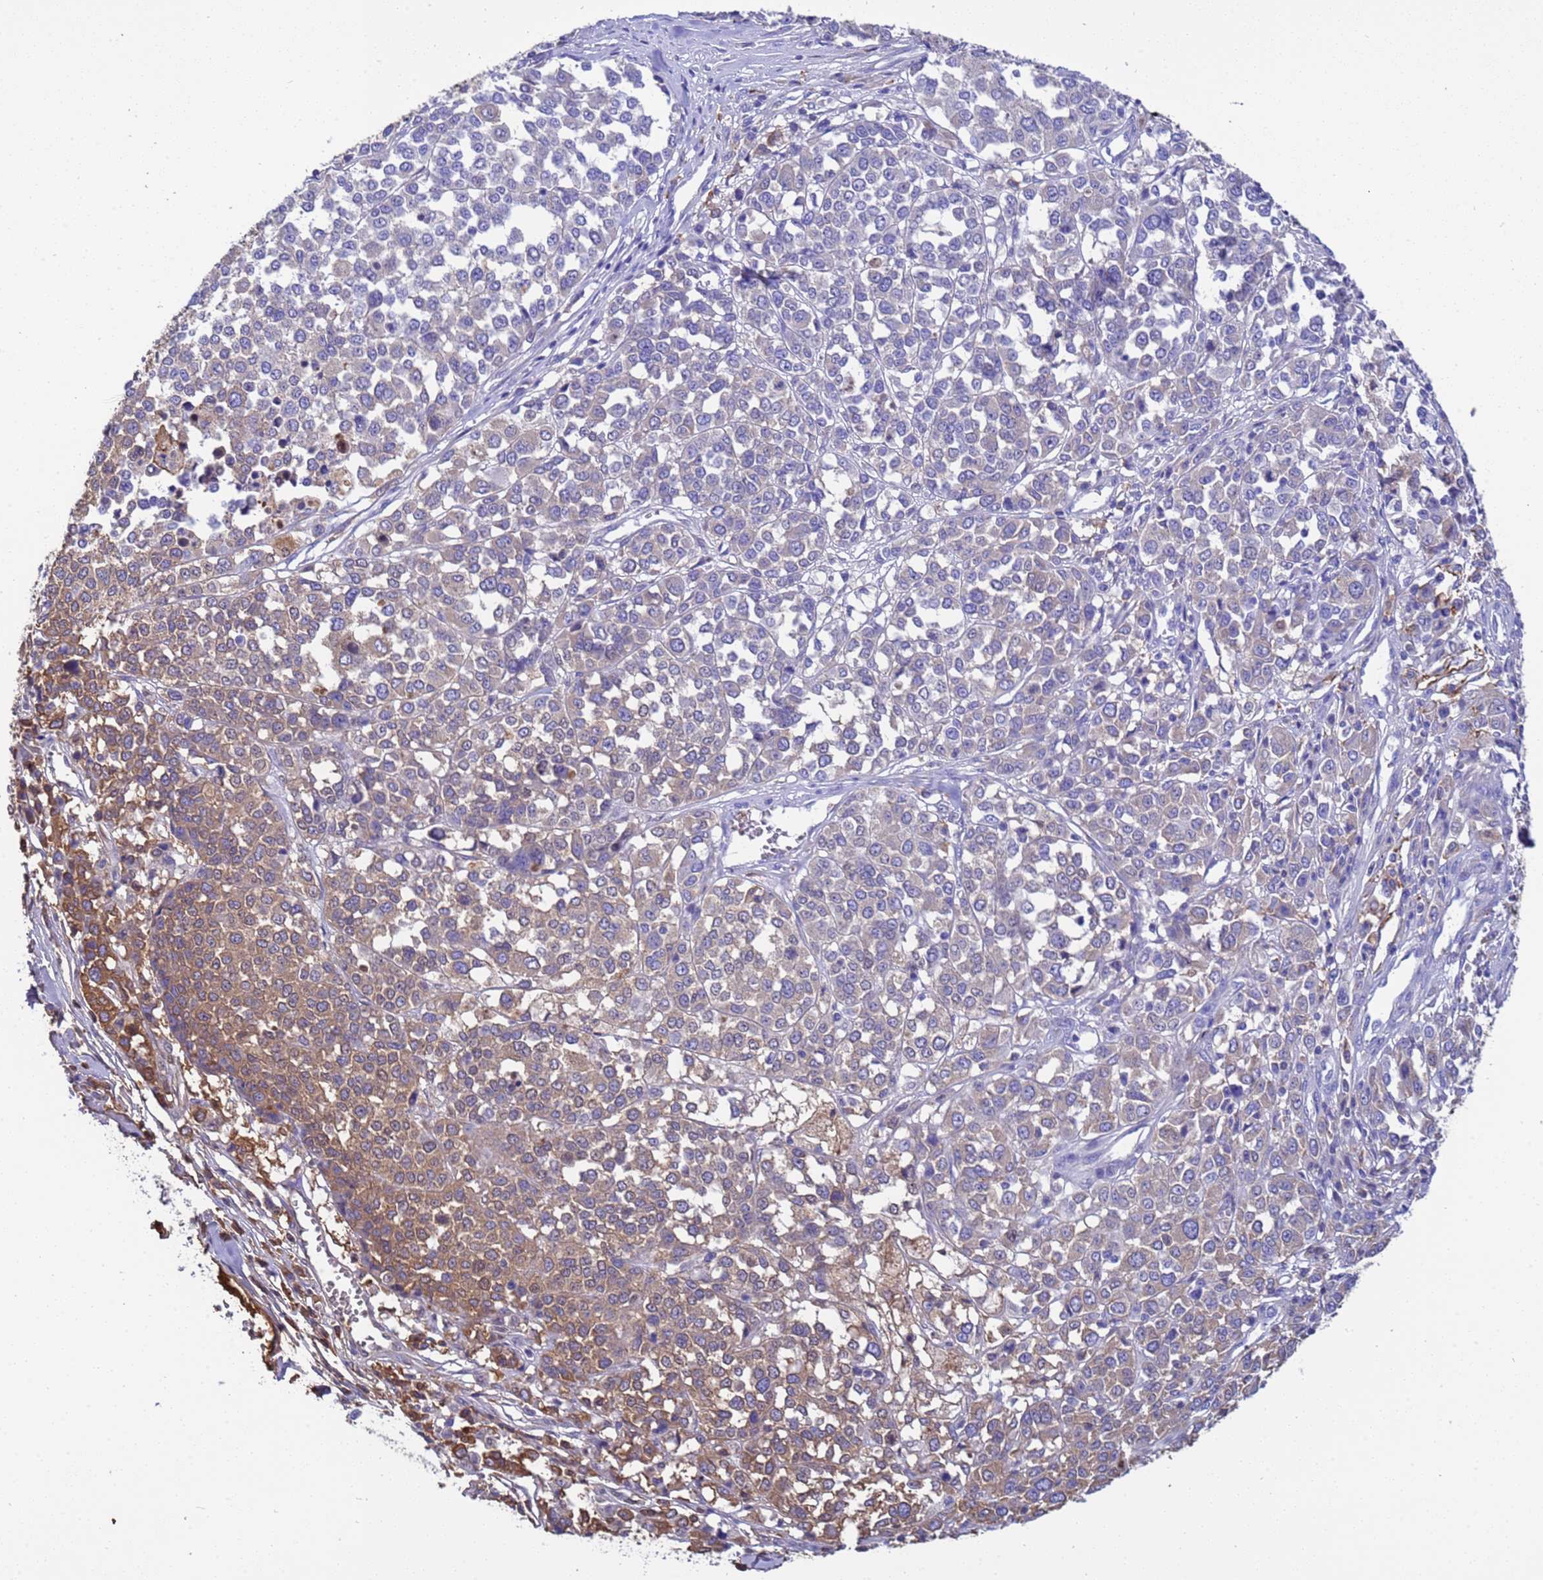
{"staining": {"intensity": "moderate", "quantity": "<25%", "location": "cytoplasmic/membranous"}, "tissue": "melanoma", "cell_type": "Tumor cells", "image_type": "cancer", "snomed": [{"axis": "morphology", "description": "Malignant melanoma, Metastatic site"}, {"axis": "topography", "description": "Lymph node"}], "caption": "A low amount of moderate cytoplasmic/membranous staining is appreciated in about <25% of tumor cells in melanoma tissue.", "gene": "H1-7", "patient": {"sex": "male", "age": 44}}